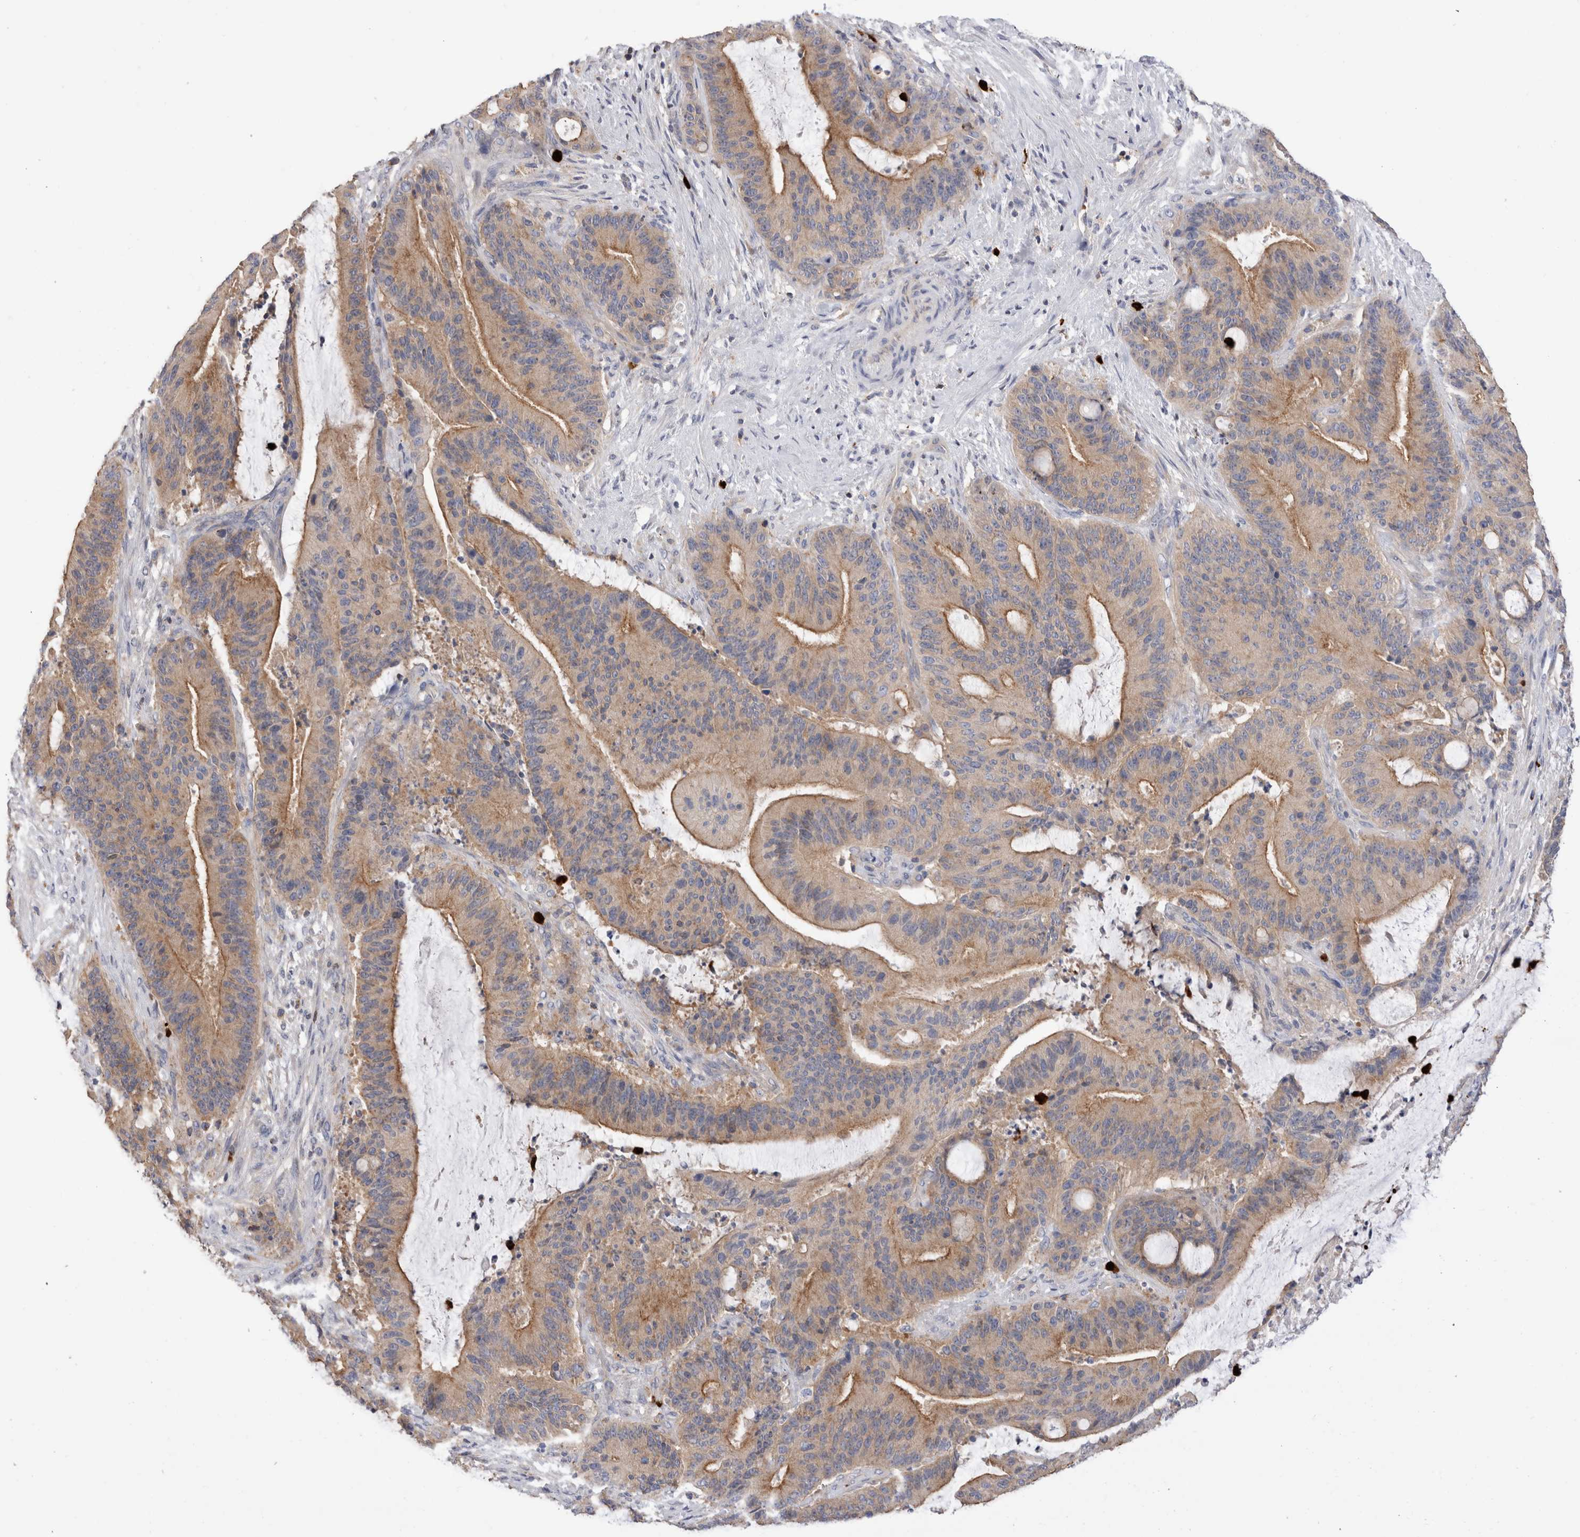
{"staining": {"intensity": "weak", "quantity": ">75%", "location": "cytoplasmic/membranous"}, "tissue": "liver cancer", "cell_type": "Tumor cells", "image_type": "cancer", "snomed": [{"axis": "morphology", "description": "Normal tissue, NOS"}, {"axis": "morphology", "description": "Cholangiocarcinoma"}, {"axis": "topography", "description": "Liver"}, {"axis": "topography", "description": "Peripheral nerve tissue"}], "caption": "IHC of liver cancer (cholangiocarcinoma) reveals low levels of weak cytoplasmic/membranous positivity in about >75% of tumor cells.", "gene": "NXT2", "patient": {"sex": "female", "age": 73}}